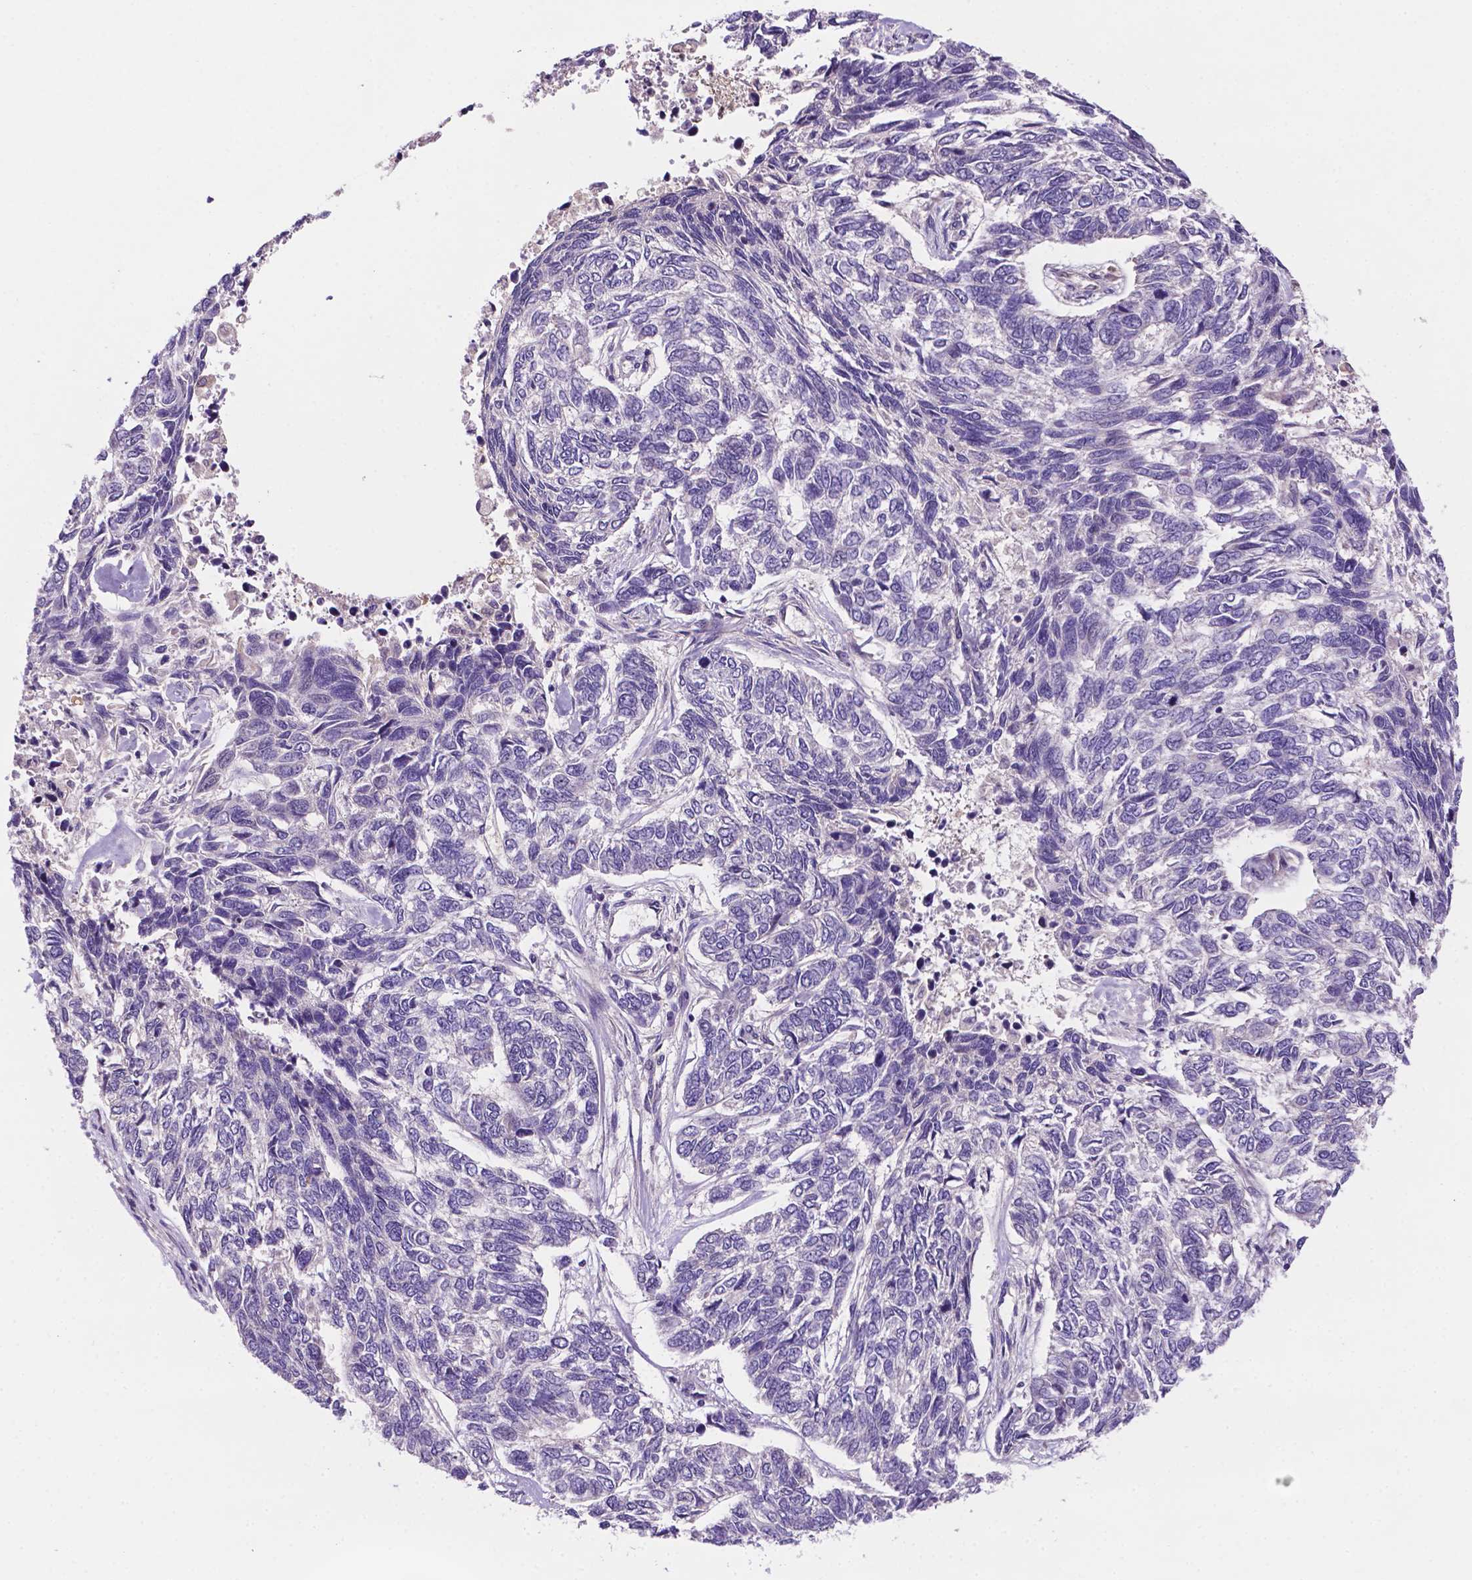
{"staining": {"intensity": "negative", "quantity": "none", "location": "none"}, "tissue": "skin cancer", "cell_type": "Tumor cells", "image_type": "cancer", "snomed": [{"axis": "morphology", "description": "Basal cell carcinoma"}, {"axis": "topography", "description": "Skin"}], "caption": "Protein analysis of skin cancer exhibits no significant expression in tumor cells.", "gene": "TM4SF20", "patient": {"sex": "female", "age": 65}}